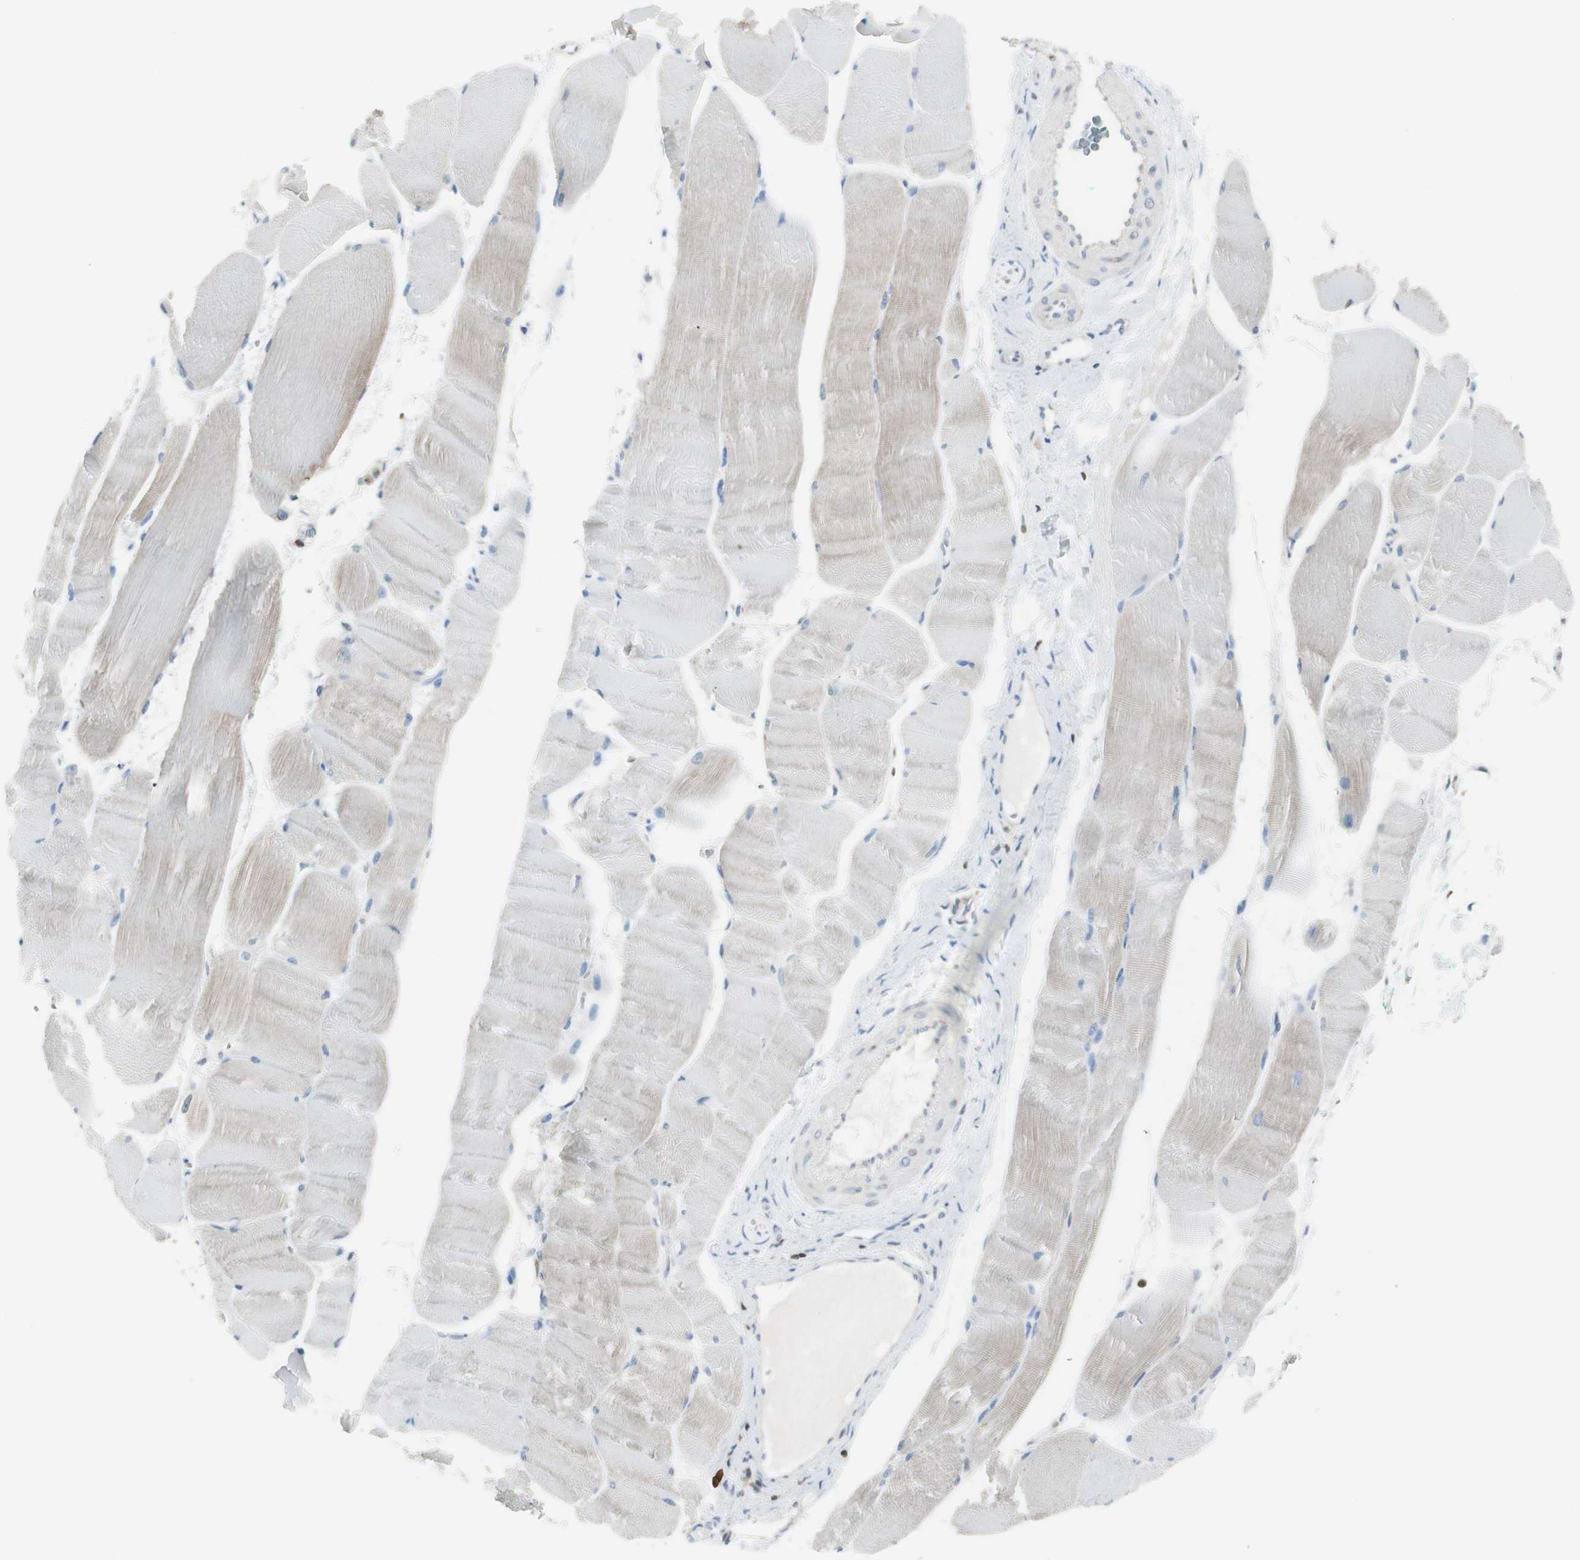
{"staining": {"intensity": "moderate", "quantity": "<25%", "location": "cytoplasmic/membranous"}, "tissue": "skeletal muscle", "cell_type": "Myocytes", "image_type": "normal", "snomed": [{"axis": "morphology", "description": "Normal tissue, NOS"}, {"axis": "morphology", "description": "Squamous cell carcinoma, NOS"}, {"axis": "topography", "description": "Skeletal muscle"}], "caption": "Immunohistochemical staining of unremarkable skeletal muscle shows low levels of moderate cytoplasmic/membranous positivity in approximately <25% of myocytes.", "gene": "SLC9A3R1", "patient": {"sex": "male", "age": 51}}